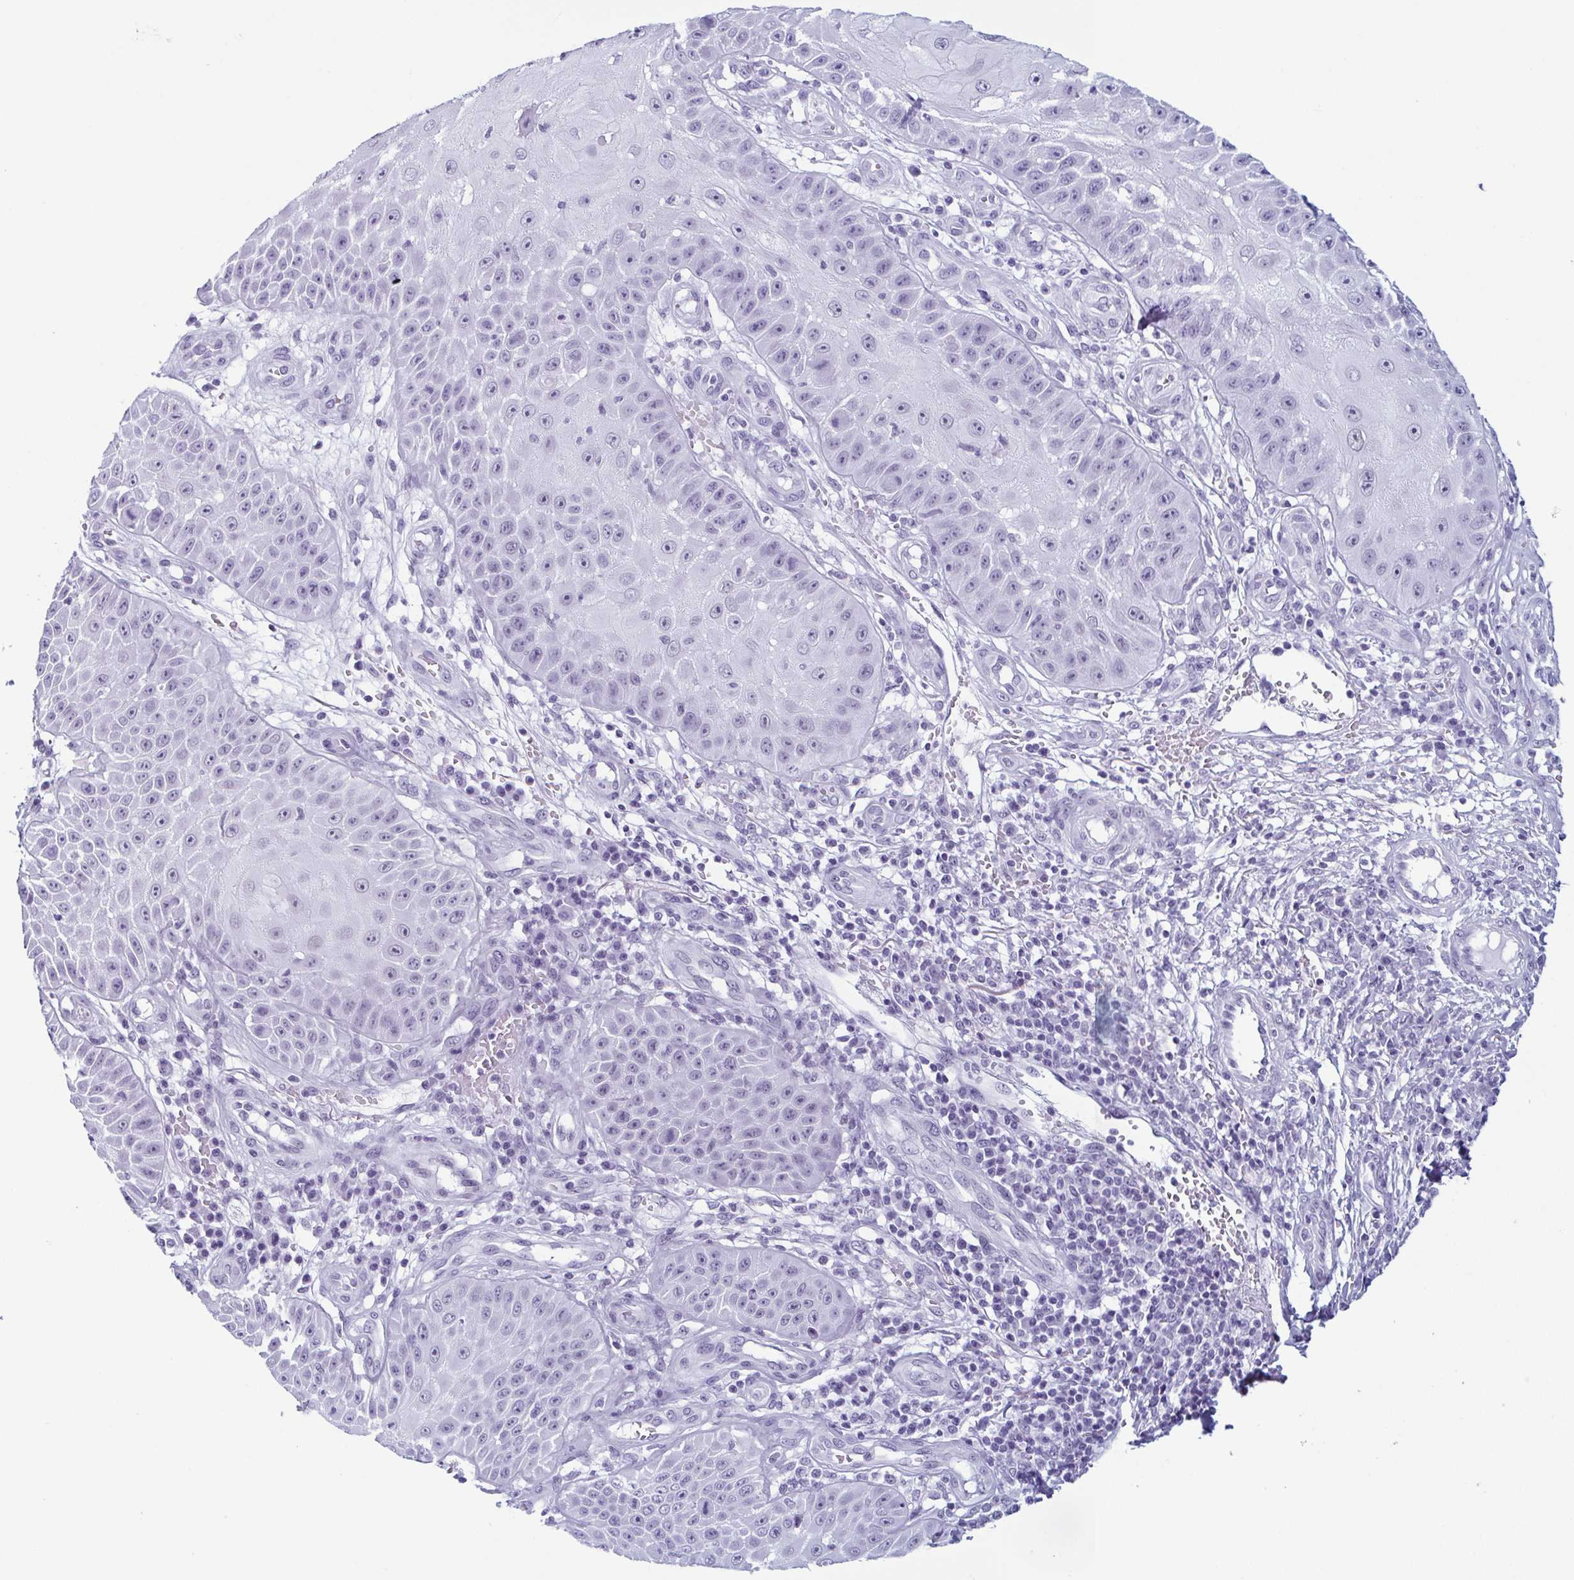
{"staining": {"intensity": "negative", "quantity": "none", "location": "none"}, "tissue": "skin cancer", "cell_type": "Tumor cells", "image_type": "cancer", "snomed": [{"axis": "morphology", "description": "Squamous cell carcinoma, NOS"}, {"axis": "topography", "description": "Skin"}], "caption": "Immunohistochemistry (IHC) of human squamous cell carcinoma (skin) displays no staining in tumor cells.", "gene": "RBM7", "patient": {"sex": "male", "age": 70}}